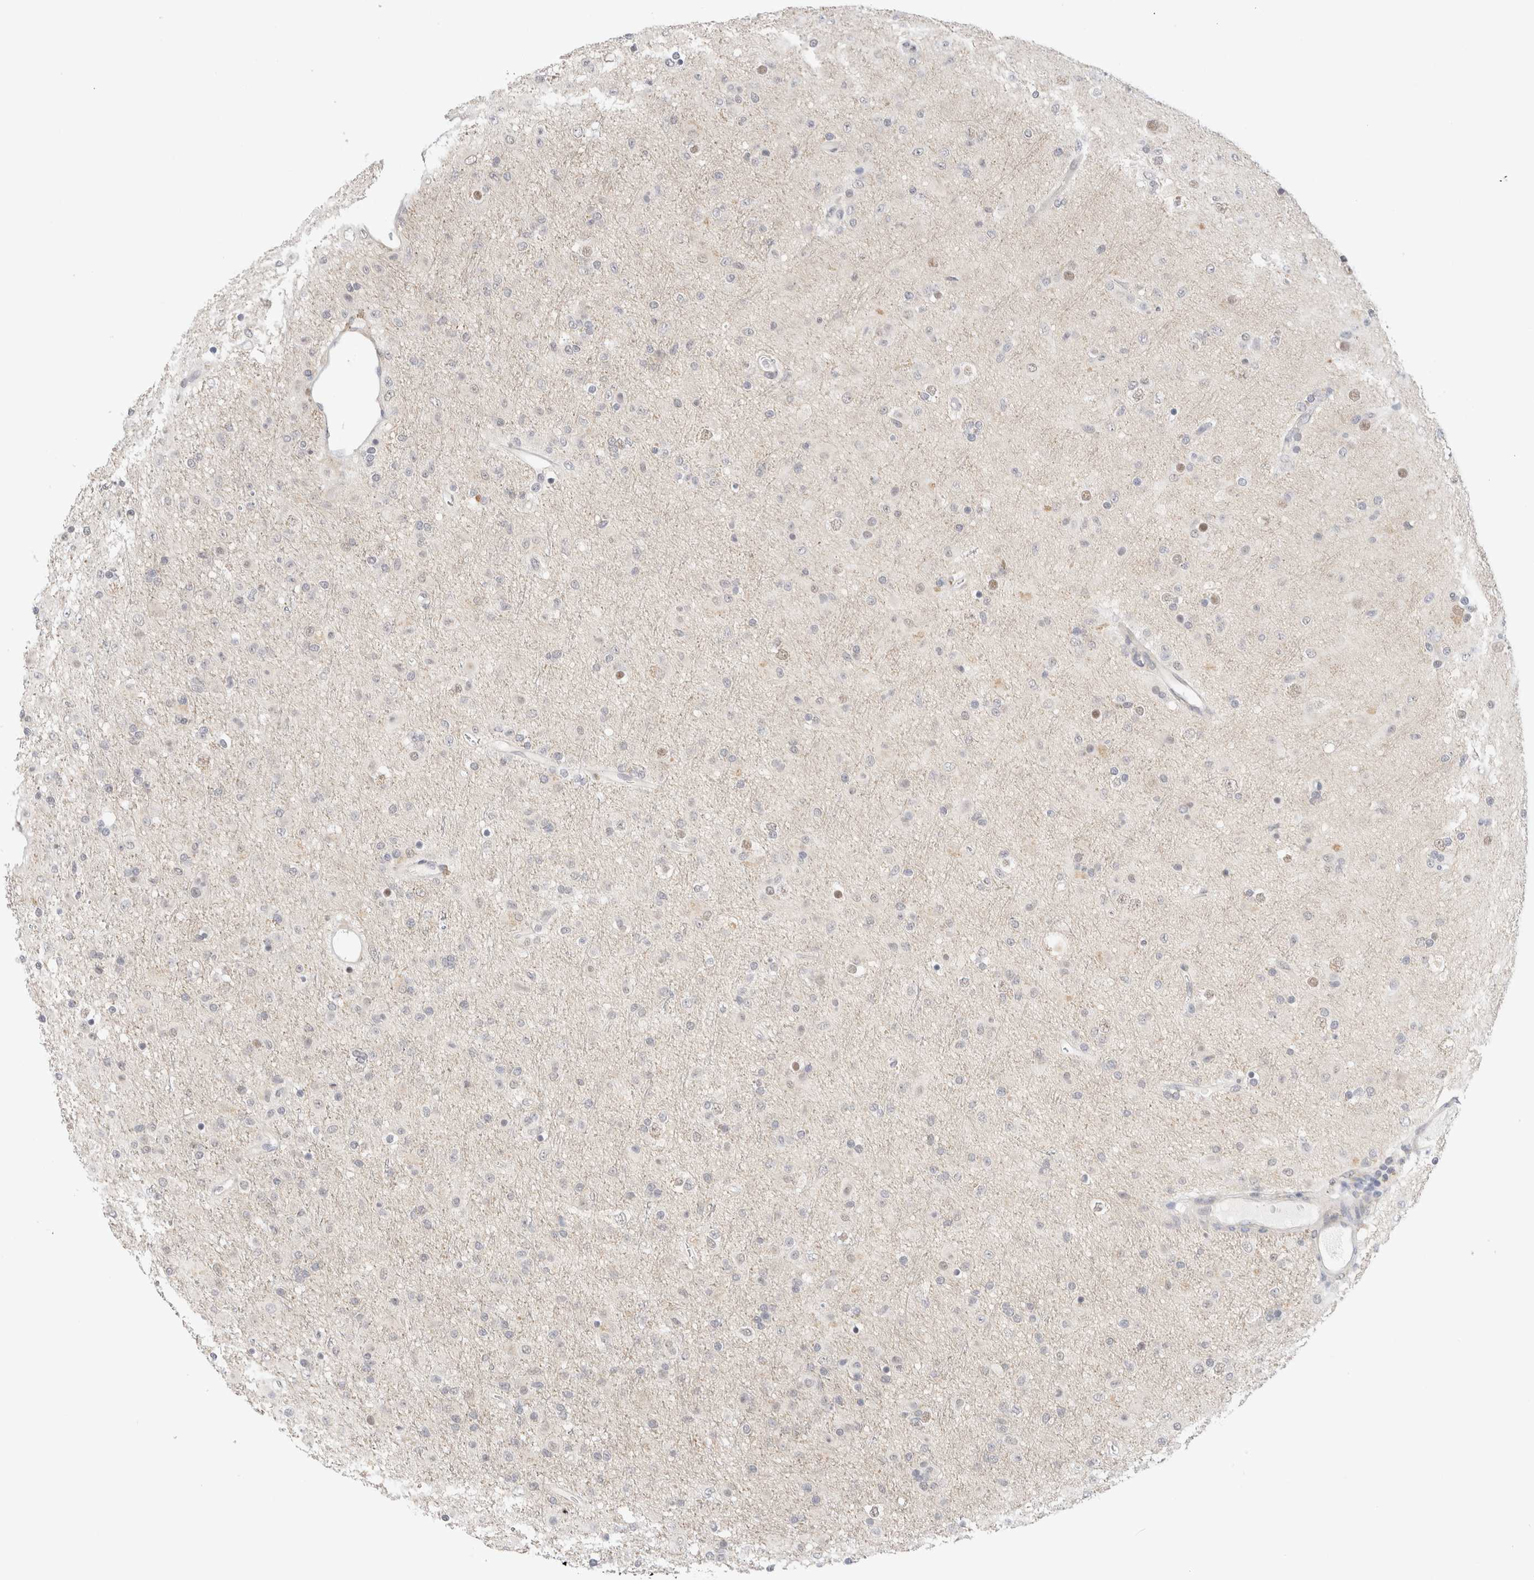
{"staining": {"intensity": "negative", "quantity": "none", "location": "none"}, "tissue": "glioma", "cell_type": "Tumor cells", "image_type": "cancer", "snomed": [{"axis": "morphology", "description": "Glioma, malignant, Low grade"}, {"axis": "topography", "description": "Brain"}], "caption": "Immunohistochemistry photomicrograph of low-grade glioma (malignant) stained for a protein (brown), which reveals no expression in tumor cells.", "gene": "HDLBP", "patient": {"sex": "male", "age": 65}}